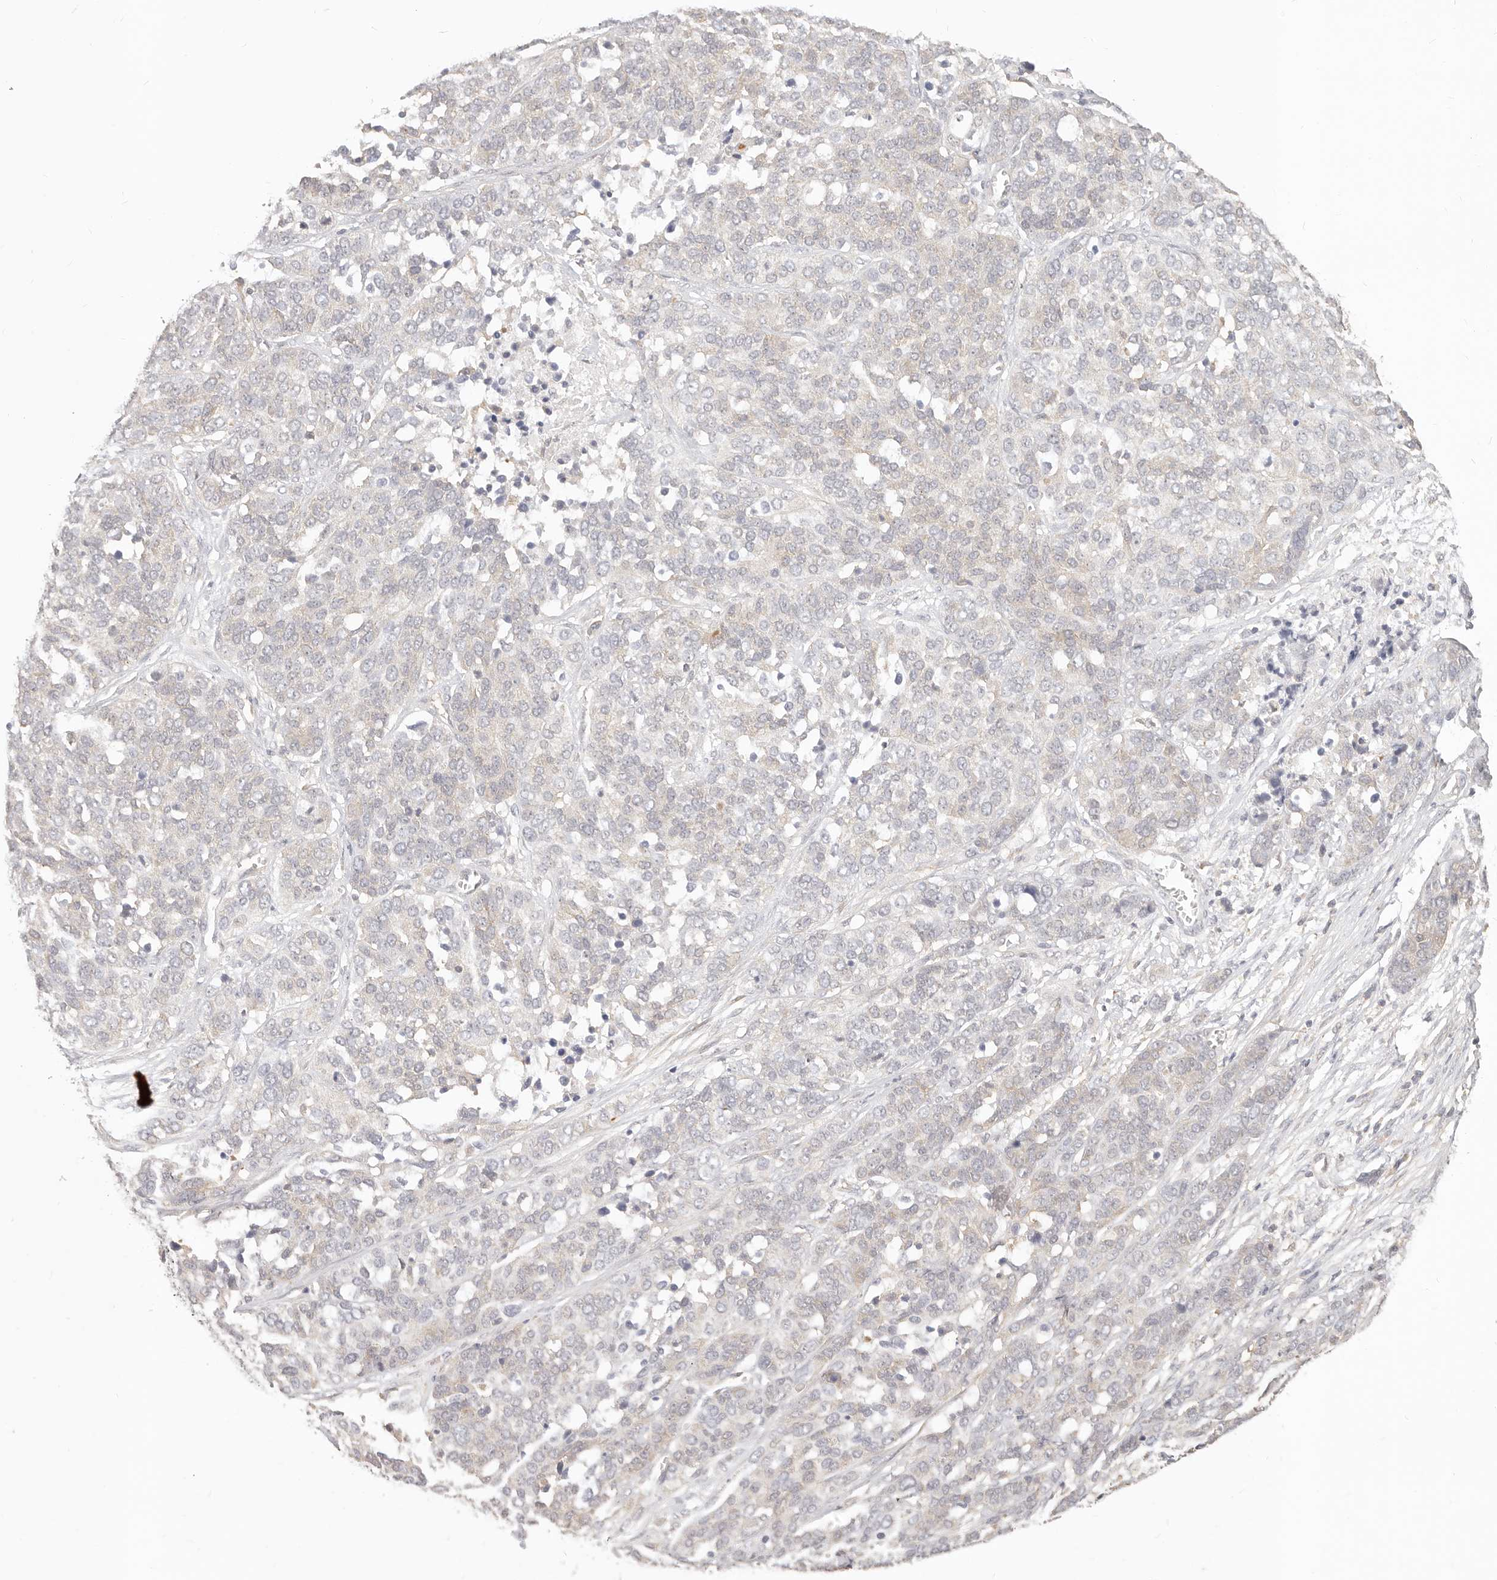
{"staining": {"intensity": "weak", "quantity": "<25%", "location": "cytoplasmic/membranous"}, "tissue": "ovarian cancer", "cell_type": "Tumor cells", "image_type": "cancer", "snomed": [{"axis": "morphology", "description": "Cystadenocarcinoma, serous, NOS"}, {"axis": "topography", "description": "Ovary"}], "caption": "Immunohistochemistry micrograph of human ovarian cancer stained for a protein (brown), which exhibits no expression in tumor cells.", "gene": "DTNBP1", "patient": {"sex": "female", "age": 44}}